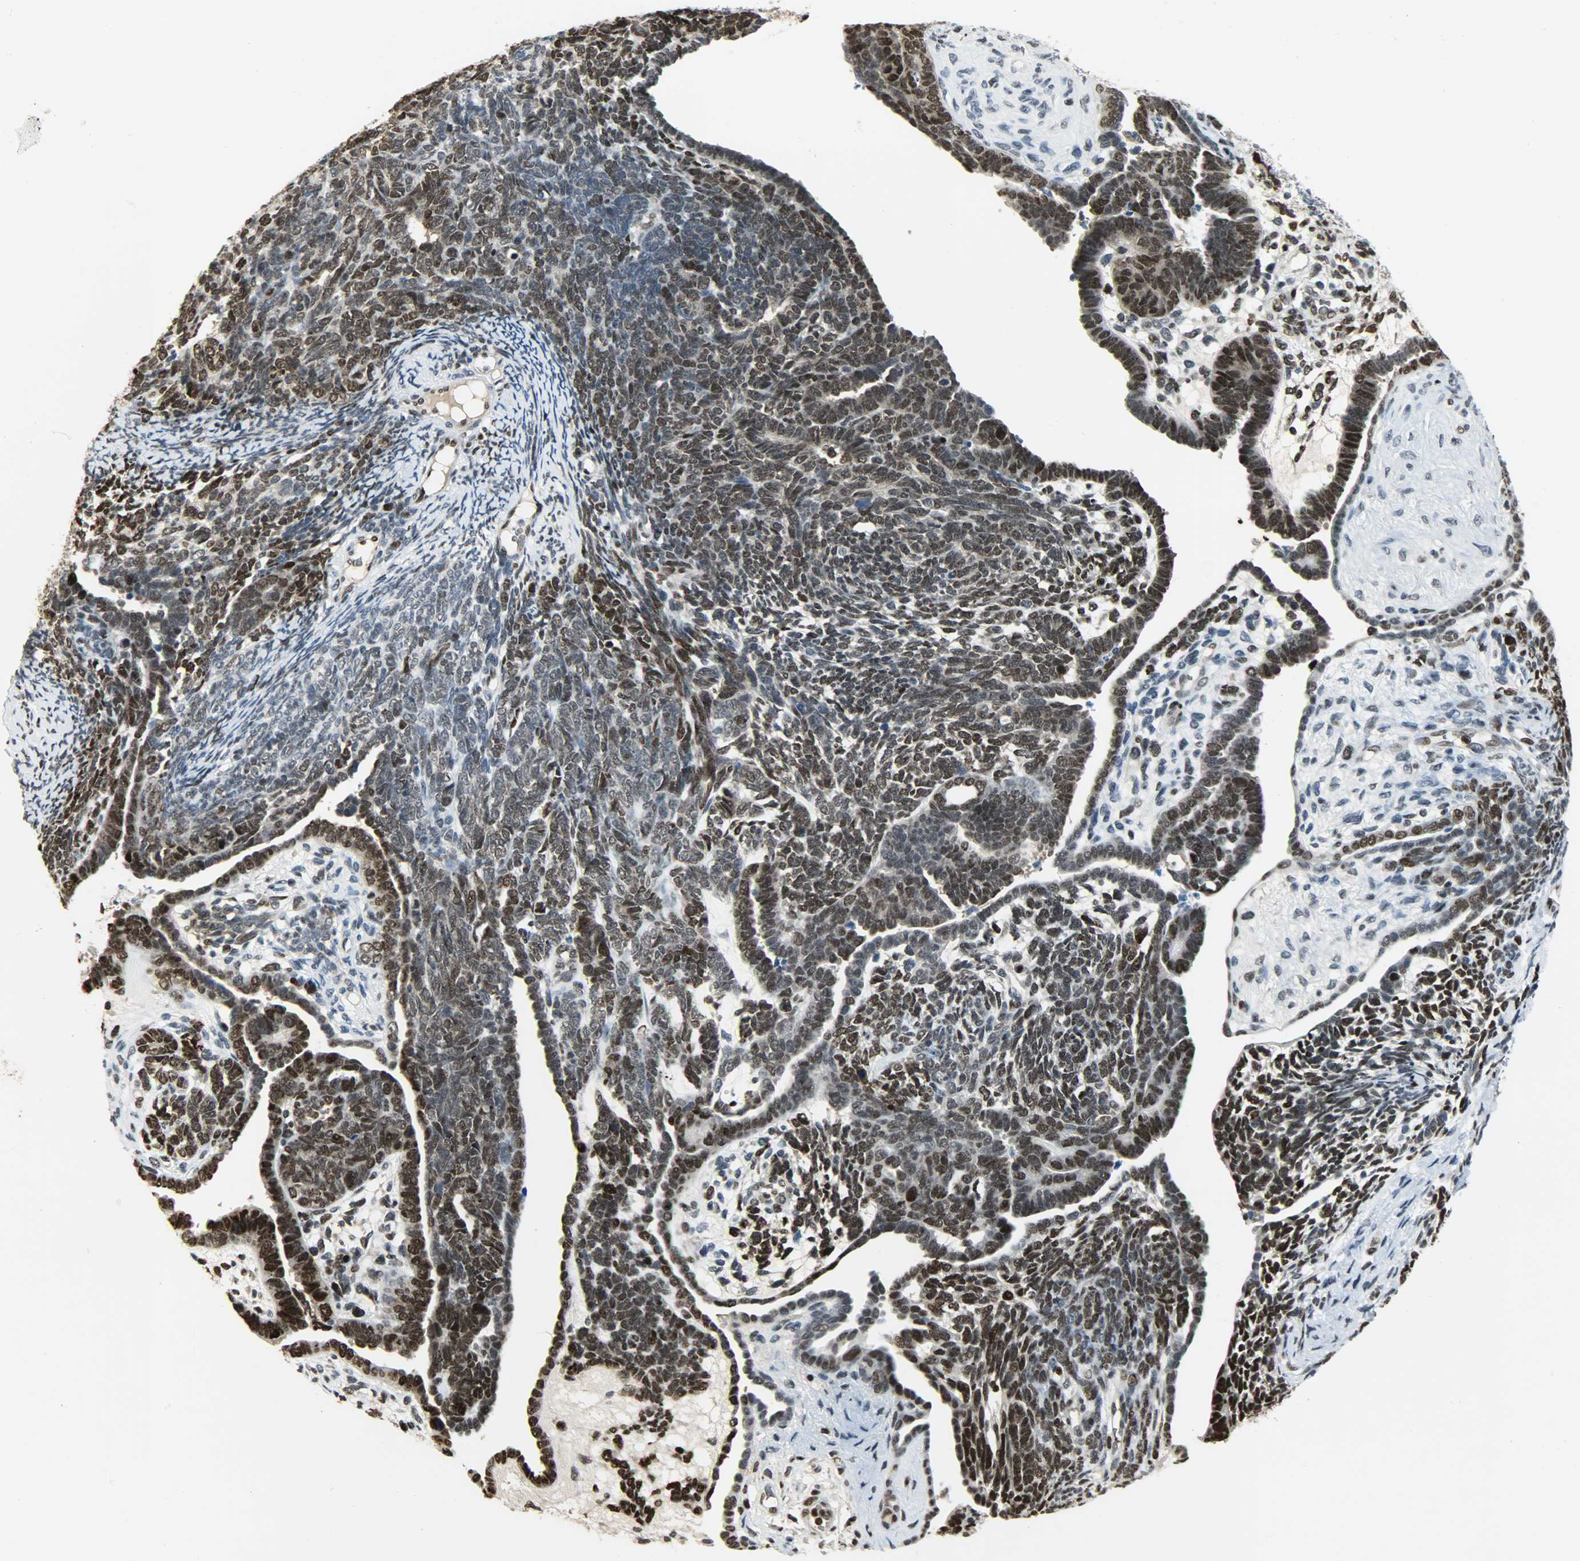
{"staining": {"intensity": "strong", "quantity": "25%-75%", "location": "nuclear"}, "tissue": "endometrial cancer", "cell_type": "Tumor cells", "image_type": "cancer", "snomed": [{"axis": "morphology", "description": "Neoplasm, malignant, NOS"}, {"axis": "topography", "description": "Endometrium"}], "caption": "A high amount of strong nuclear staining is seen in approximately 25%-75% of tumor cells in endometrial neoplasm (malignant) tissue. The staining was performed using DAB (3,3'-diaminobenzidine) to visualize the protein expression in brown, while the nuclei were stained in blue with hematoxylin (Magnification: 20x).", "gene": "SNAI1", "patient": {"sex": "female", "age": 74}}